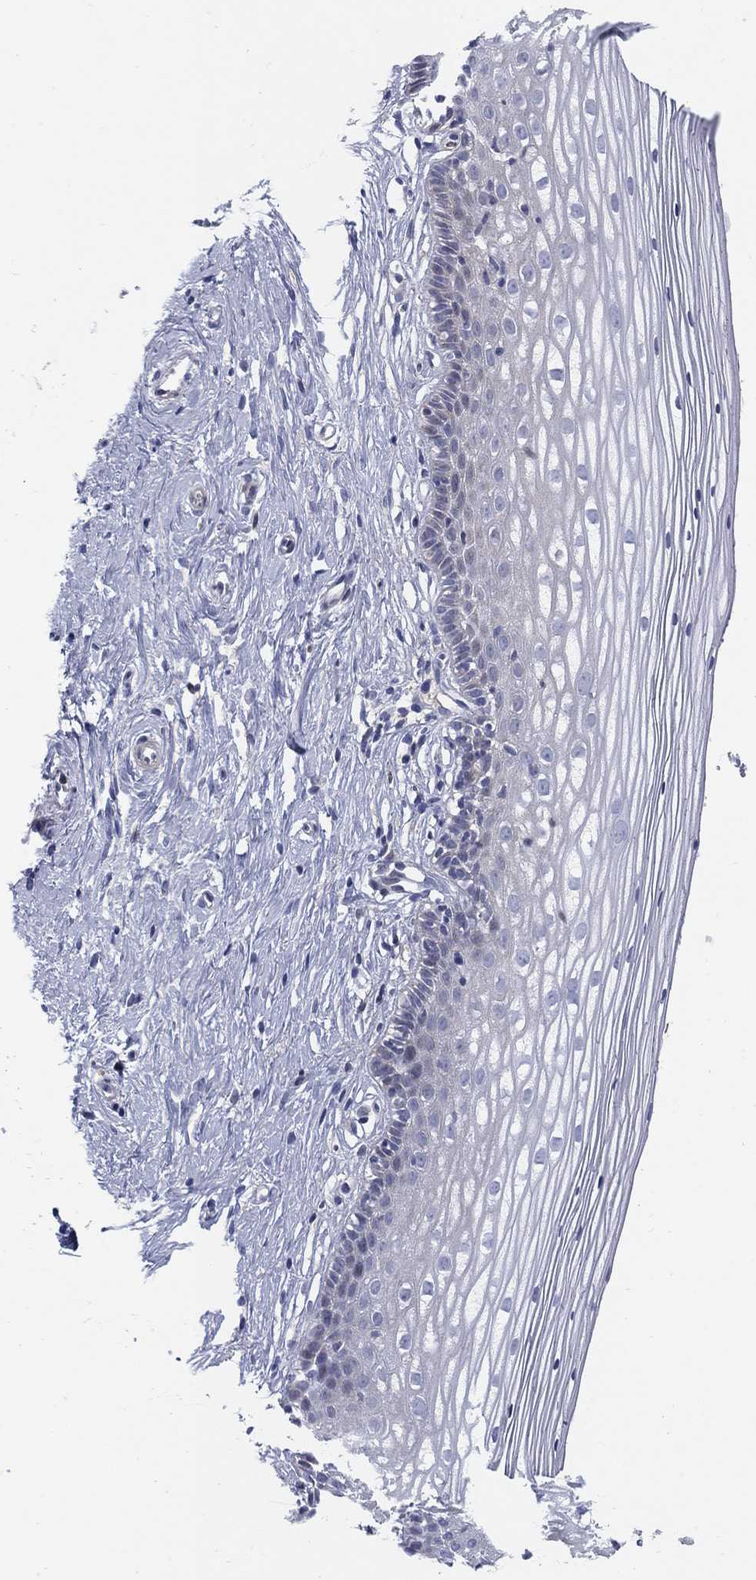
{"staining": {"intensity": "negative", "quantity": "none", "location": "none"}, "tissue": "cervix", "cell_type": "Glandular cells", "image_type": "normal", "snomed": [{"axis": "morphology", "description": "Normal tissue, NOS"}, {"axis": "topography", "description": "Cervix"}], "caption": "There is no significant expression in glandular cells of cervix. Nuclei are stained in blue.", "gene": "HEATR4", "patient": {"sex": "female", "age": 40}}